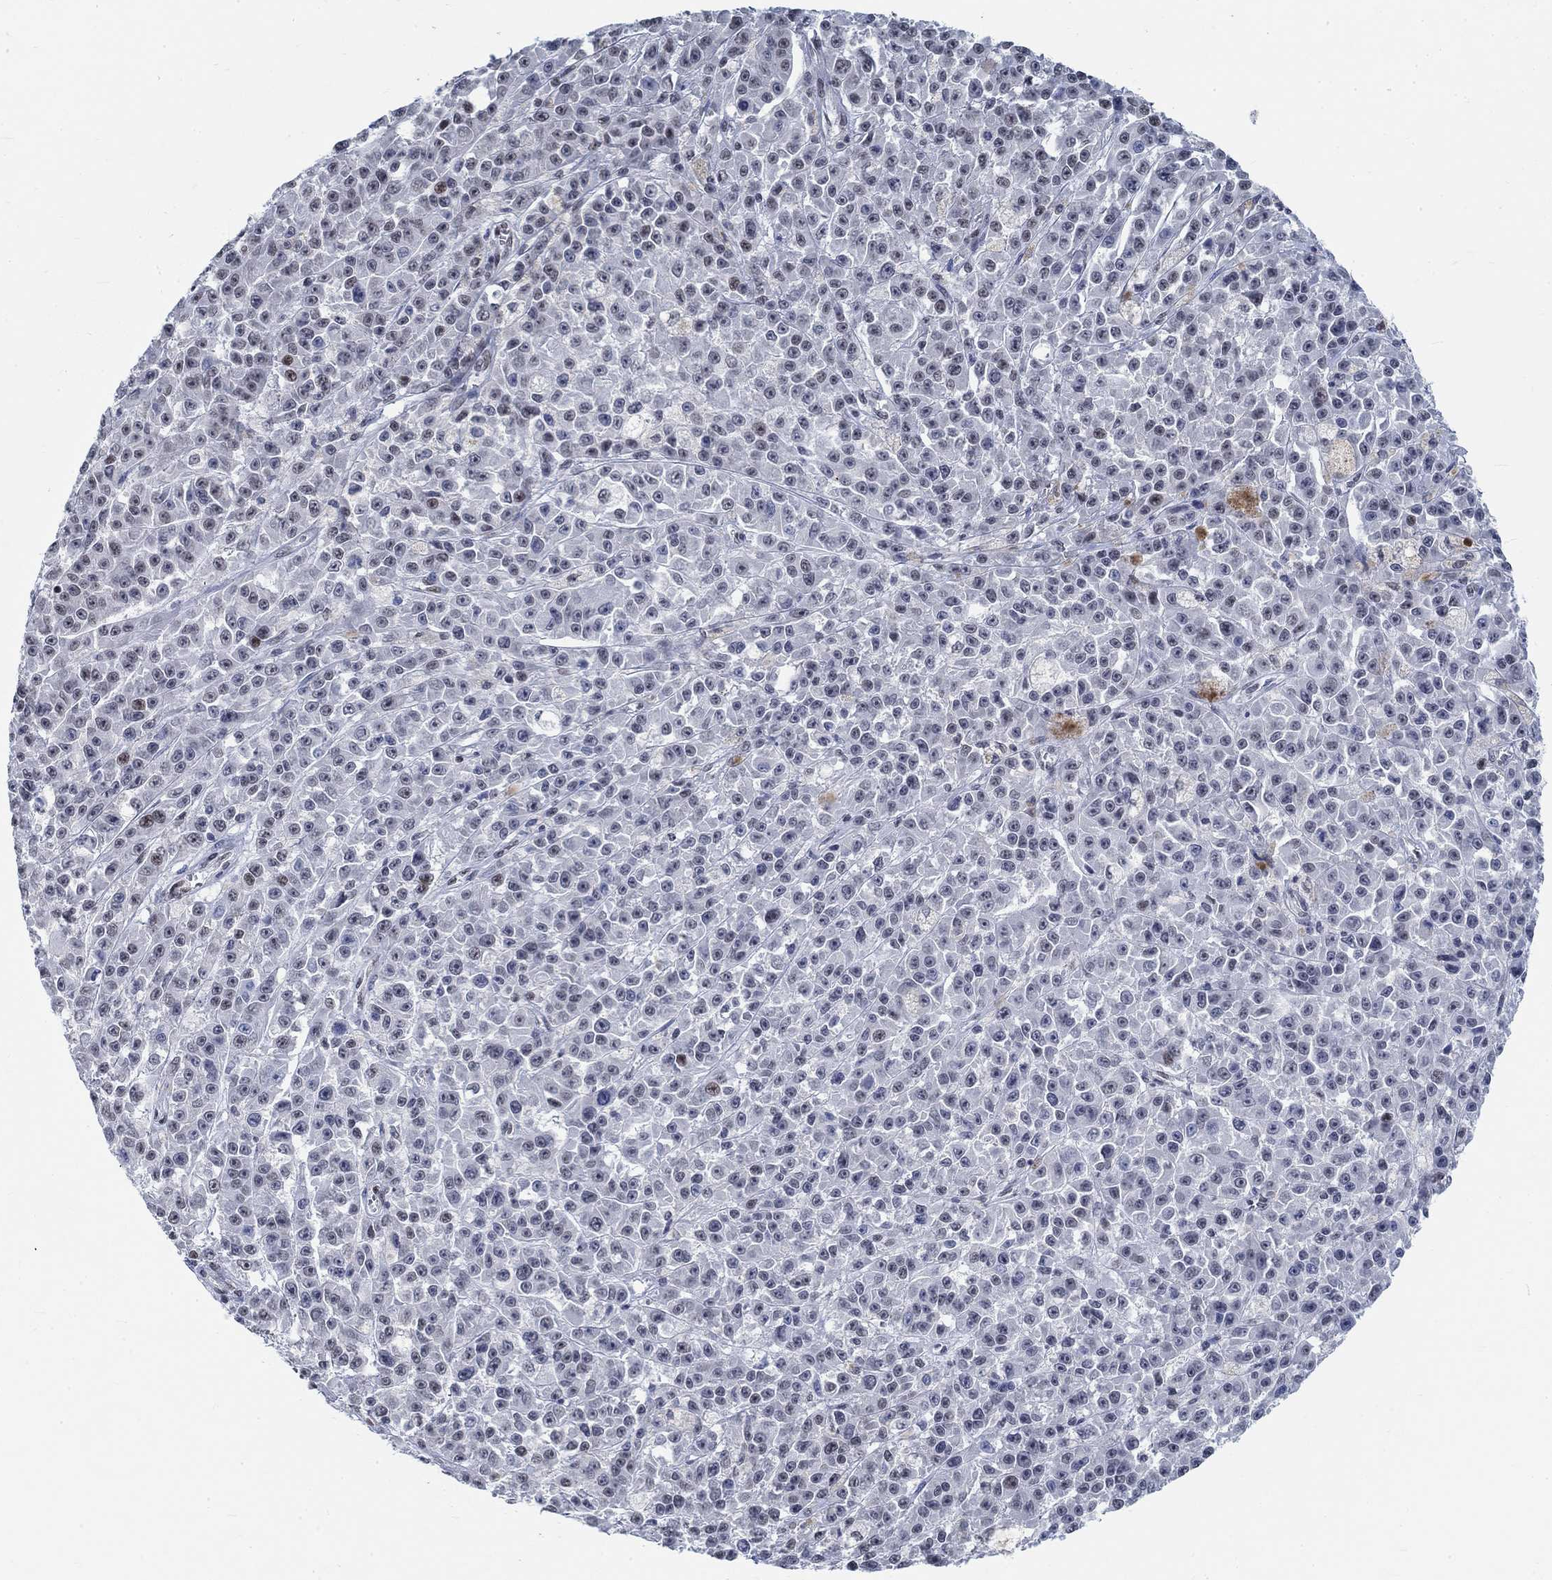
{"staining": {"intensity": "negative", "quantity": "none", "location": "none"}, "tissue": "melanoma", "cell_type": "Tumor cells", "image_type": "cancer", "snomed": [{"axis": "morphology", "description": "Malignant melanoma, NOS"}, {"axis": "topography", "description": "Skin"}], "caption": "Immunohistochemistry (IHC) photomicrograph of malignant melanoma stained for a protein (brown), which displays no expression in tumor cells.", "gene": "KCNH8", "patient": {"sex": "female", "age": 58}}